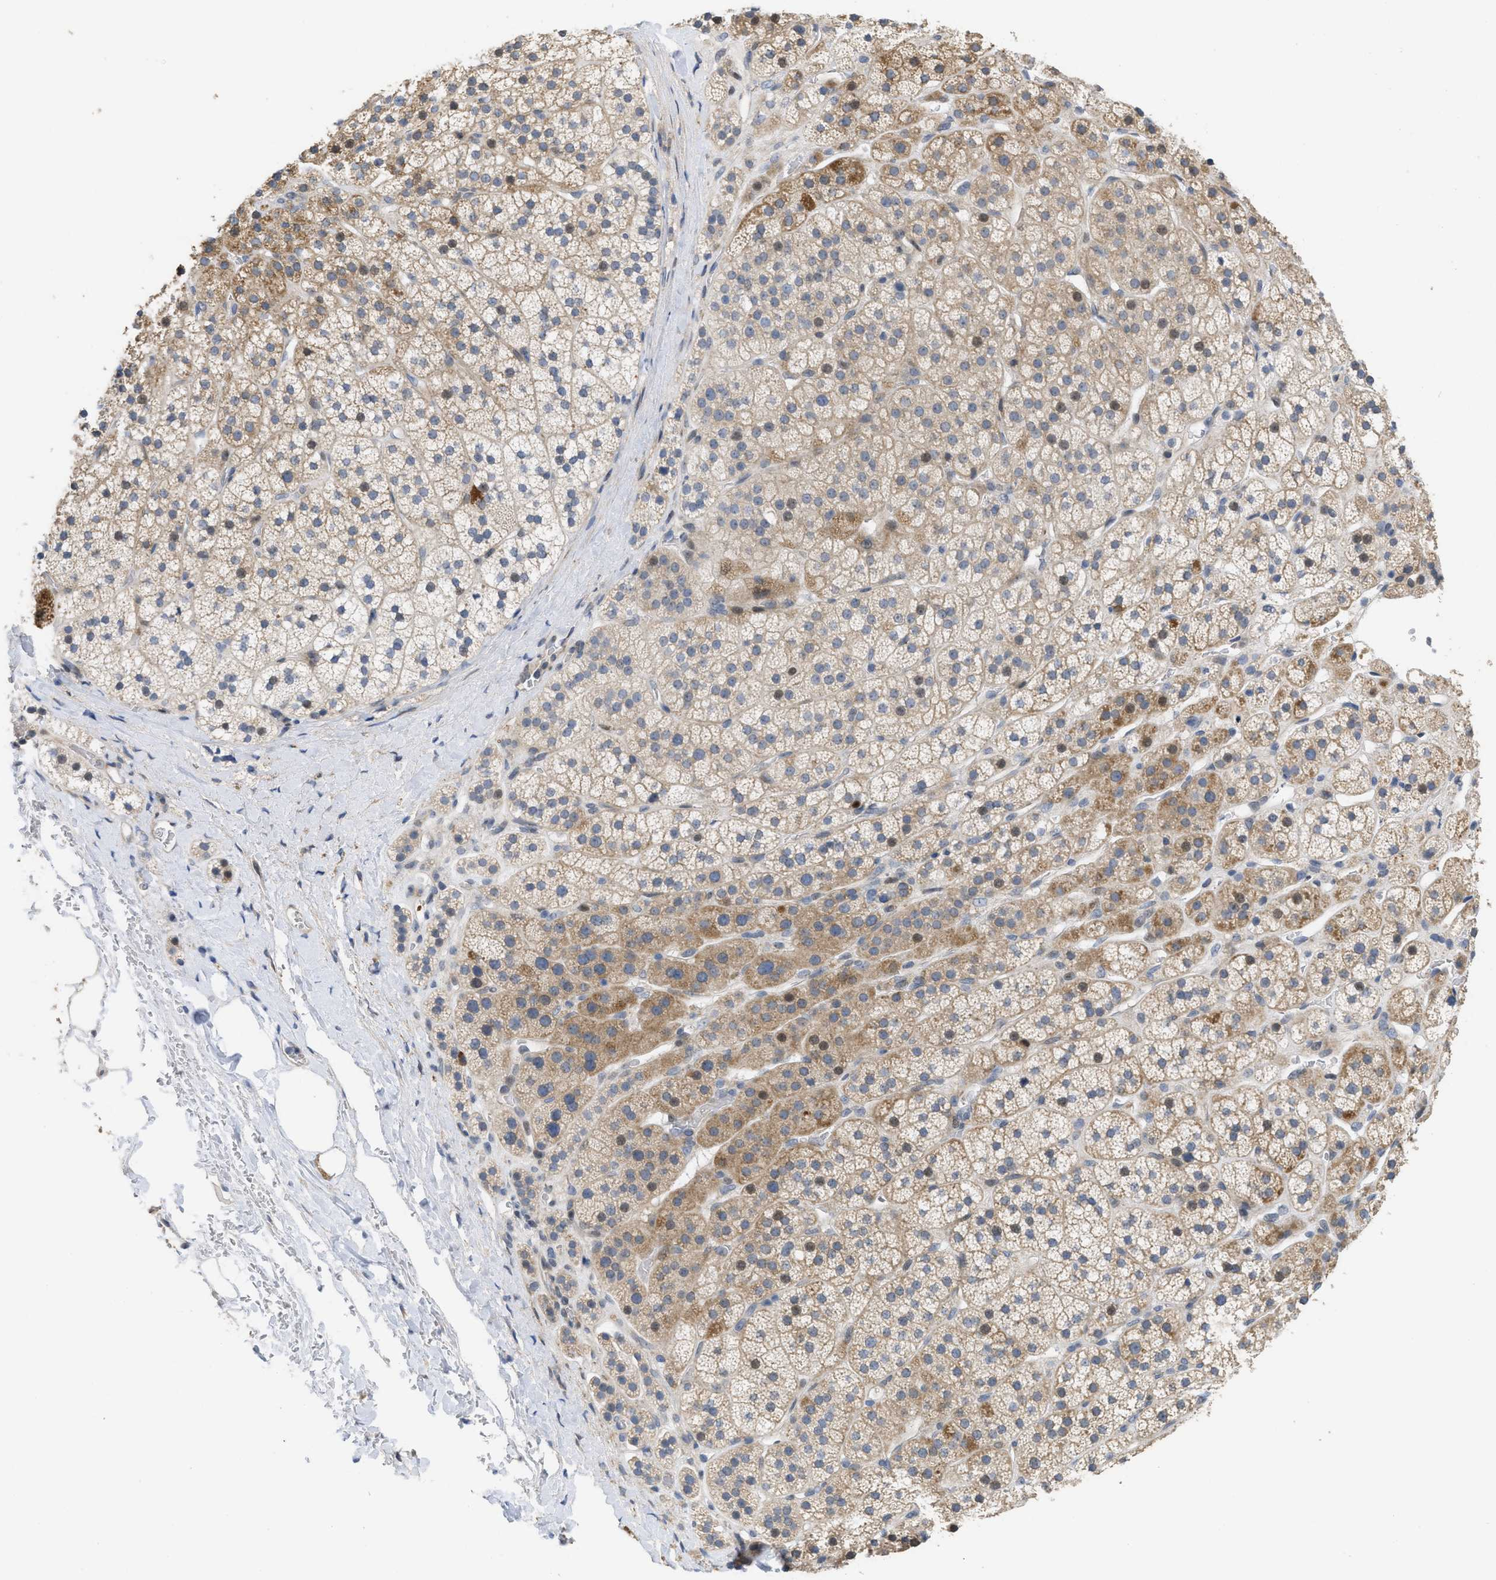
{"staining": {"intensity": "moderate", "quantity": ">75%", "location": "cytoplasmic/membranous,nuclear"}, "tissue": "adrenal gland", "cell_type": "Glandular cells", "image_type": "normal", "snomed": [{"axis": "morphology", "description": "Normal tissue, NOS"}, {"axis": "topography", "description": "Adrenal gland"}], "caption": "Brown immunohistochemical staining in unremarkable human adrenal gland reveals moderate cytoplasmic/membranous,nuclear expression in about >75% of glandular cells.", "gene": "CDPF1", "patient": {"sex": "male", "age": 56}}